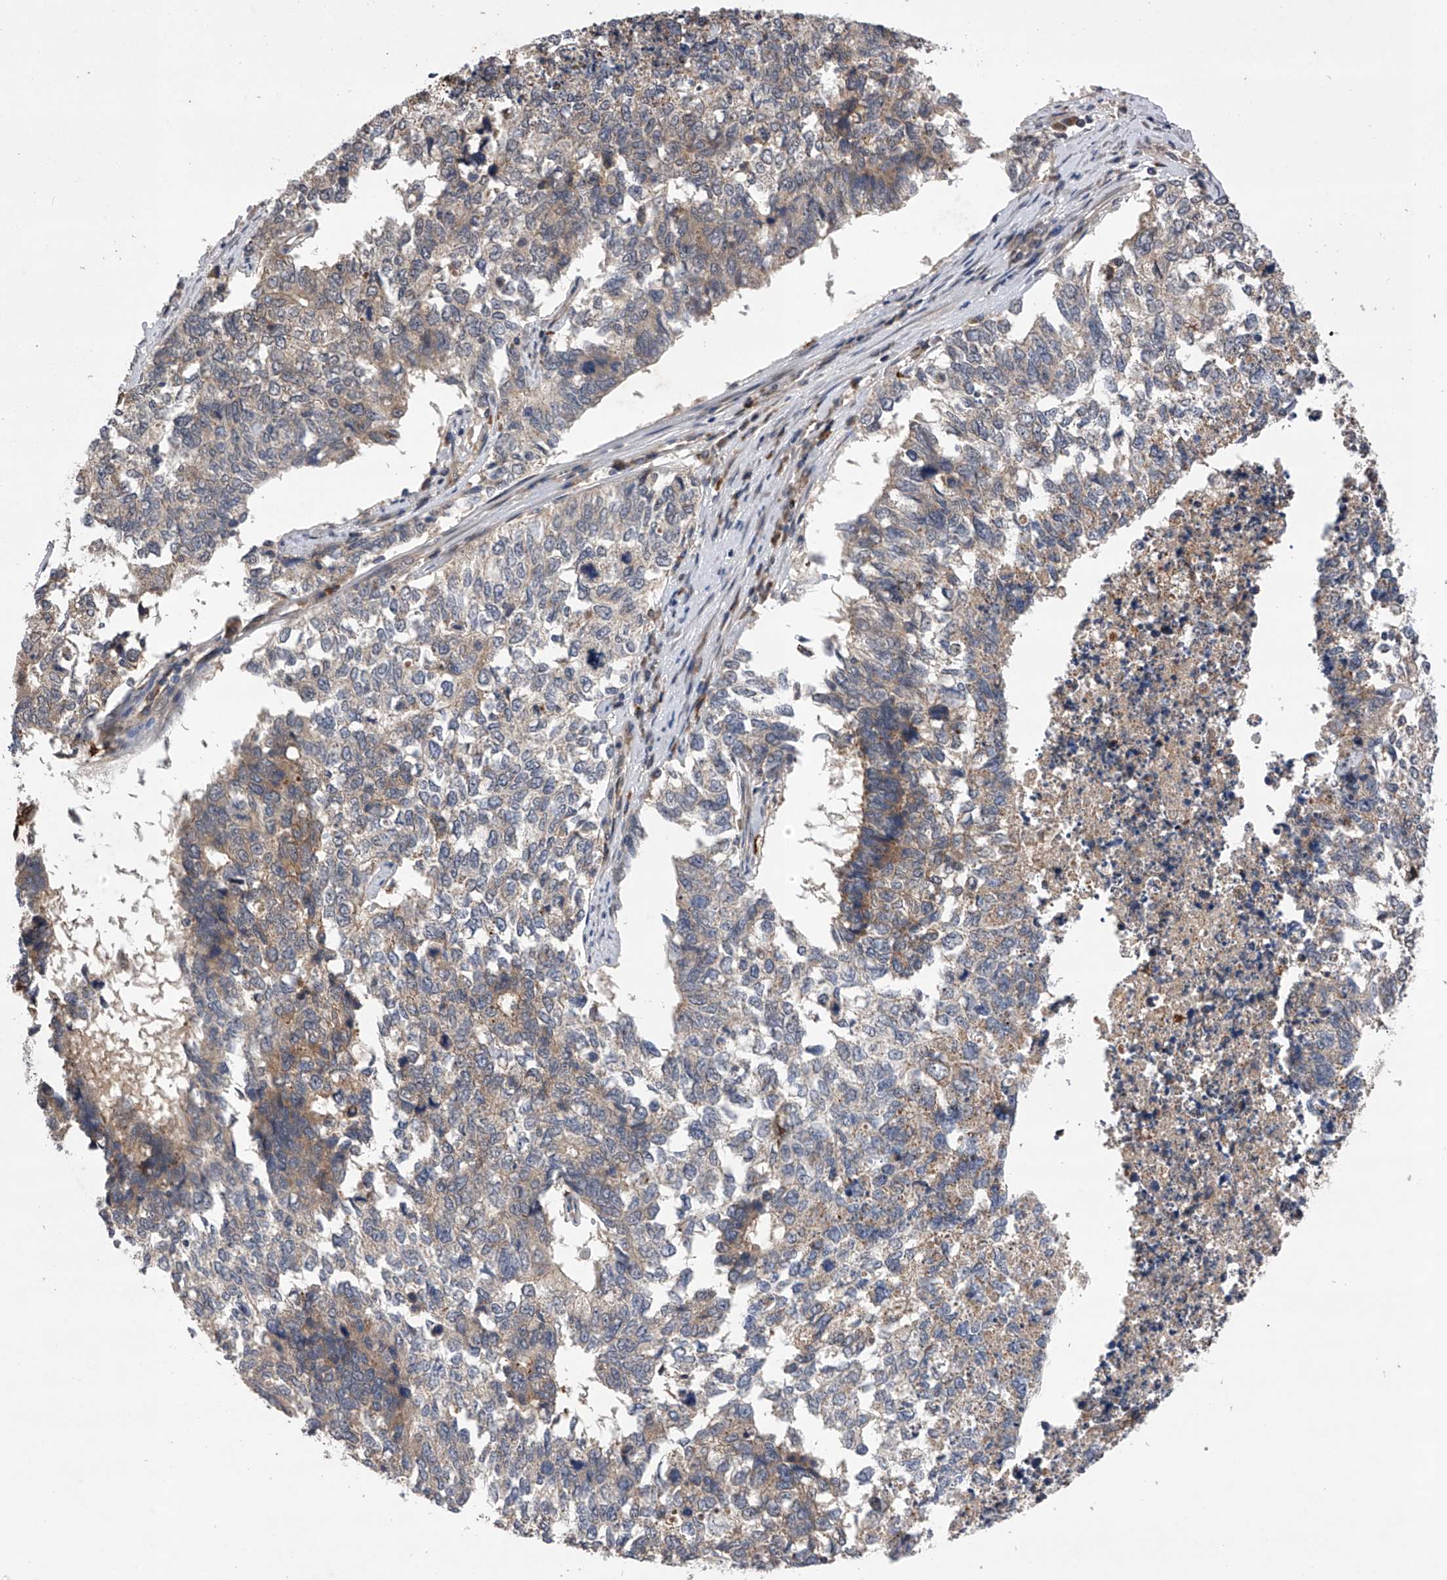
{"staining": {"intensity": "weak", "quantity": "<25%", "location": "cytoplasmic/membranous"}, "tissue": "cervical cancer", "cell_type": "Tumor cells", "image_type": "cancer", "snomed": [{"axis": "morphology", "description": "Squamous cell carcinoma, NOS"}, {"axis": "topography", "description": "Cervix"}], "caption": "There is no significant expression in tumor cells of cervical squamous cell carcinoma.", "gene": "MAP3K11", "patient": {"sex": "female", "age": 63}}